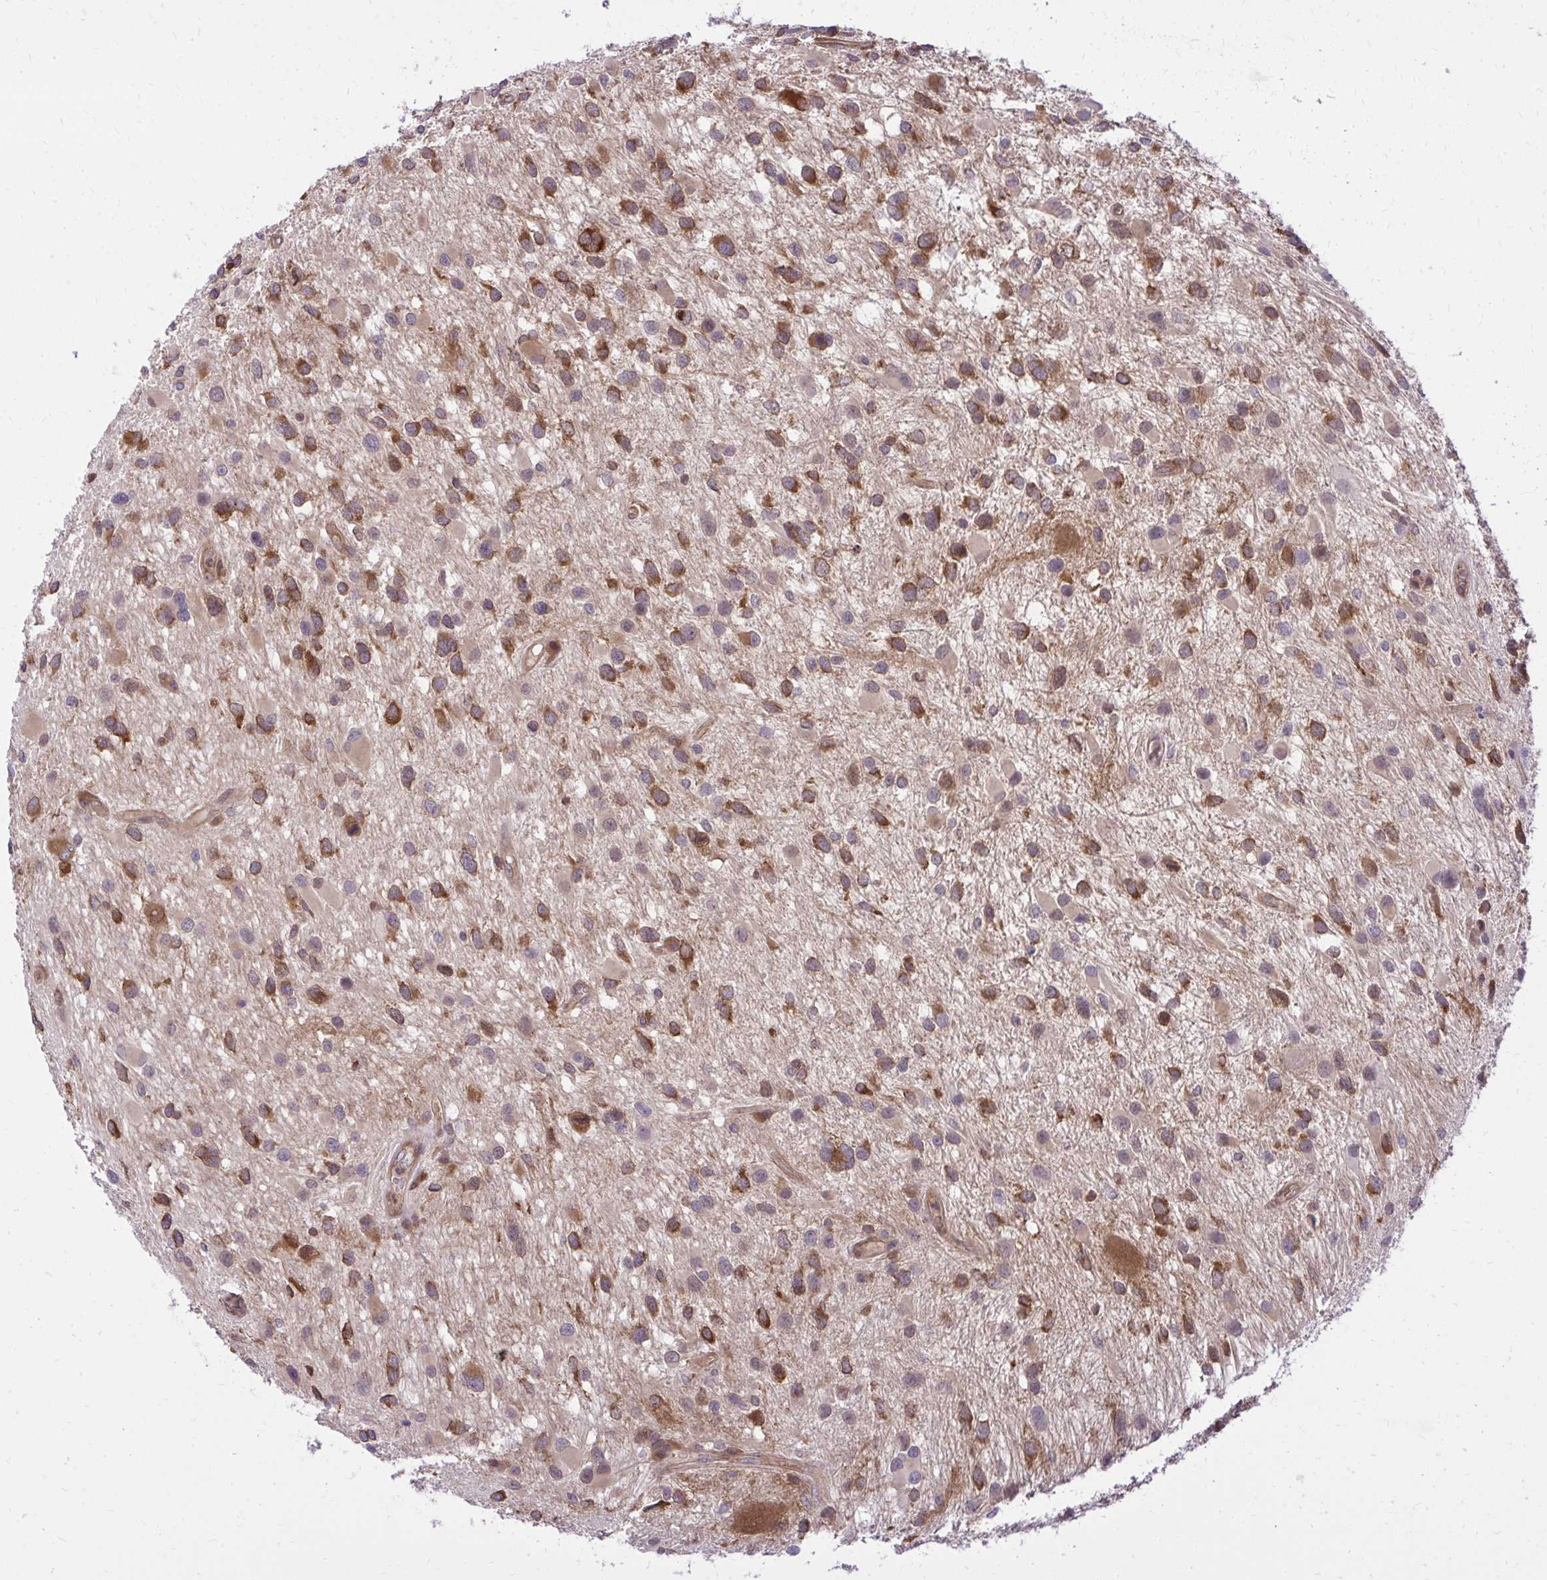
{"staining": {"intensity": "moderate", "quantity": ">75%", "location": "cytoplasmic/membranous"}, "tissue": "glioma", "cell_type": "Tumor cells", "image_type": "cancer", "snomed": [{"axis": "morphology", "description": "Glioma, malignant, Low grade"}, {"axis": "topography", "description": "Brain"}], "caption": "Glioma stained with IHC reveals moderate cytoplasmic/membranous expression in about >75% of tumor cells. The protein is shown in brown color, while the nuclei are stained blue.", "gene": "PPP5C", "patient": {"sex": "female", "age": 32}}